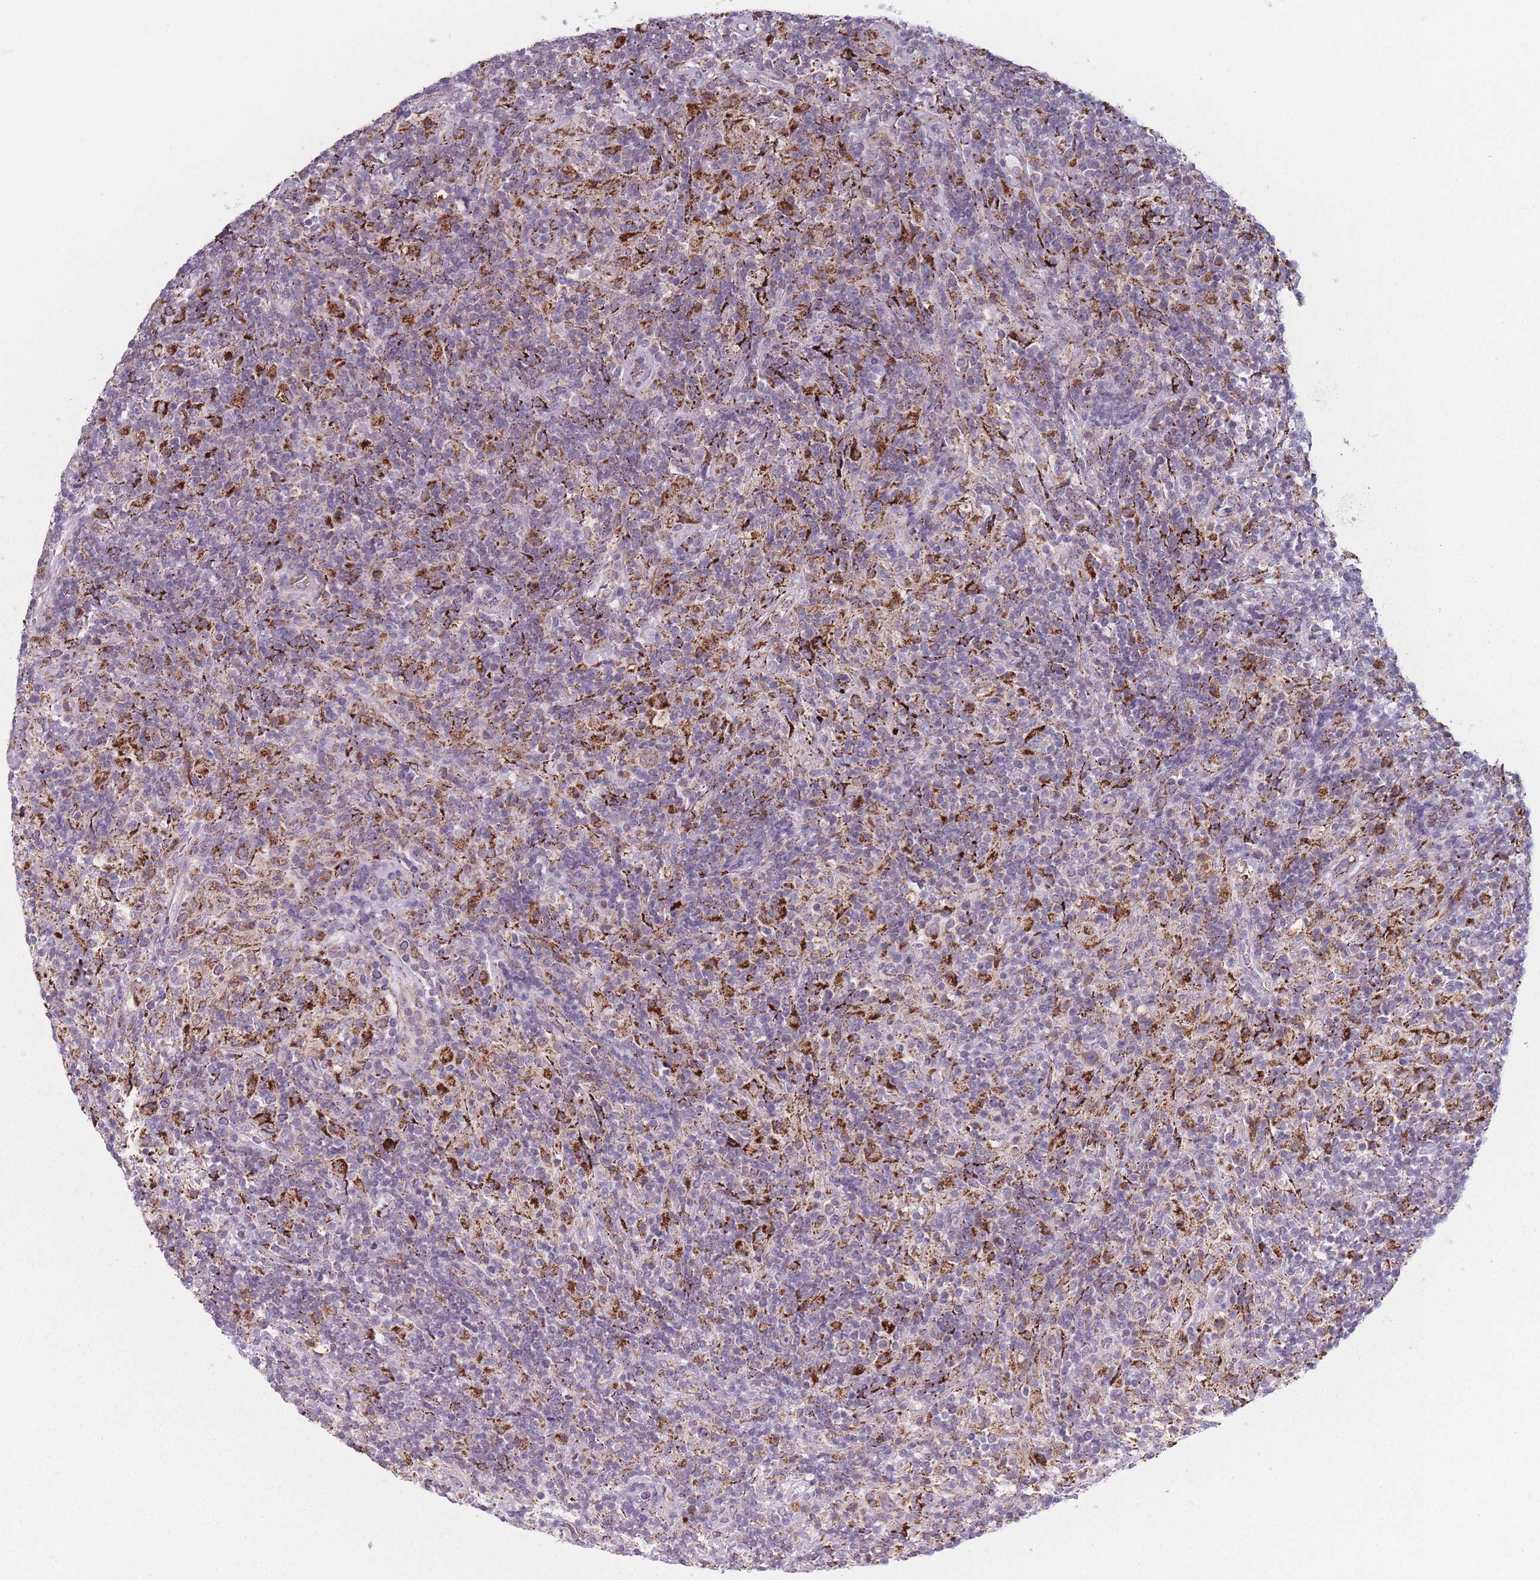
{"staining": {"intensity": "weak", "quantity": "<25%", "location": "cytoplasmic/membranous"}, "tissue": "lymphoma", "cell_type": "Tumor cells", "image_type": "cancer", "snomed": [{"axis": "morphology", "description": "Hodgkin's disease, NOS"}, {"axis": "topography", "description": "Lymph node"}], "caption": "High magnification brightfield microscopy of Hodgkin's disease stained with DAB (3,3'-diaminobenzidine) (brown) and counterstained with hematoxylin (blue): tumor cells show no significant staining.", "gene": "PEX11B", "patient": {"sex": "male", "age": 70}}